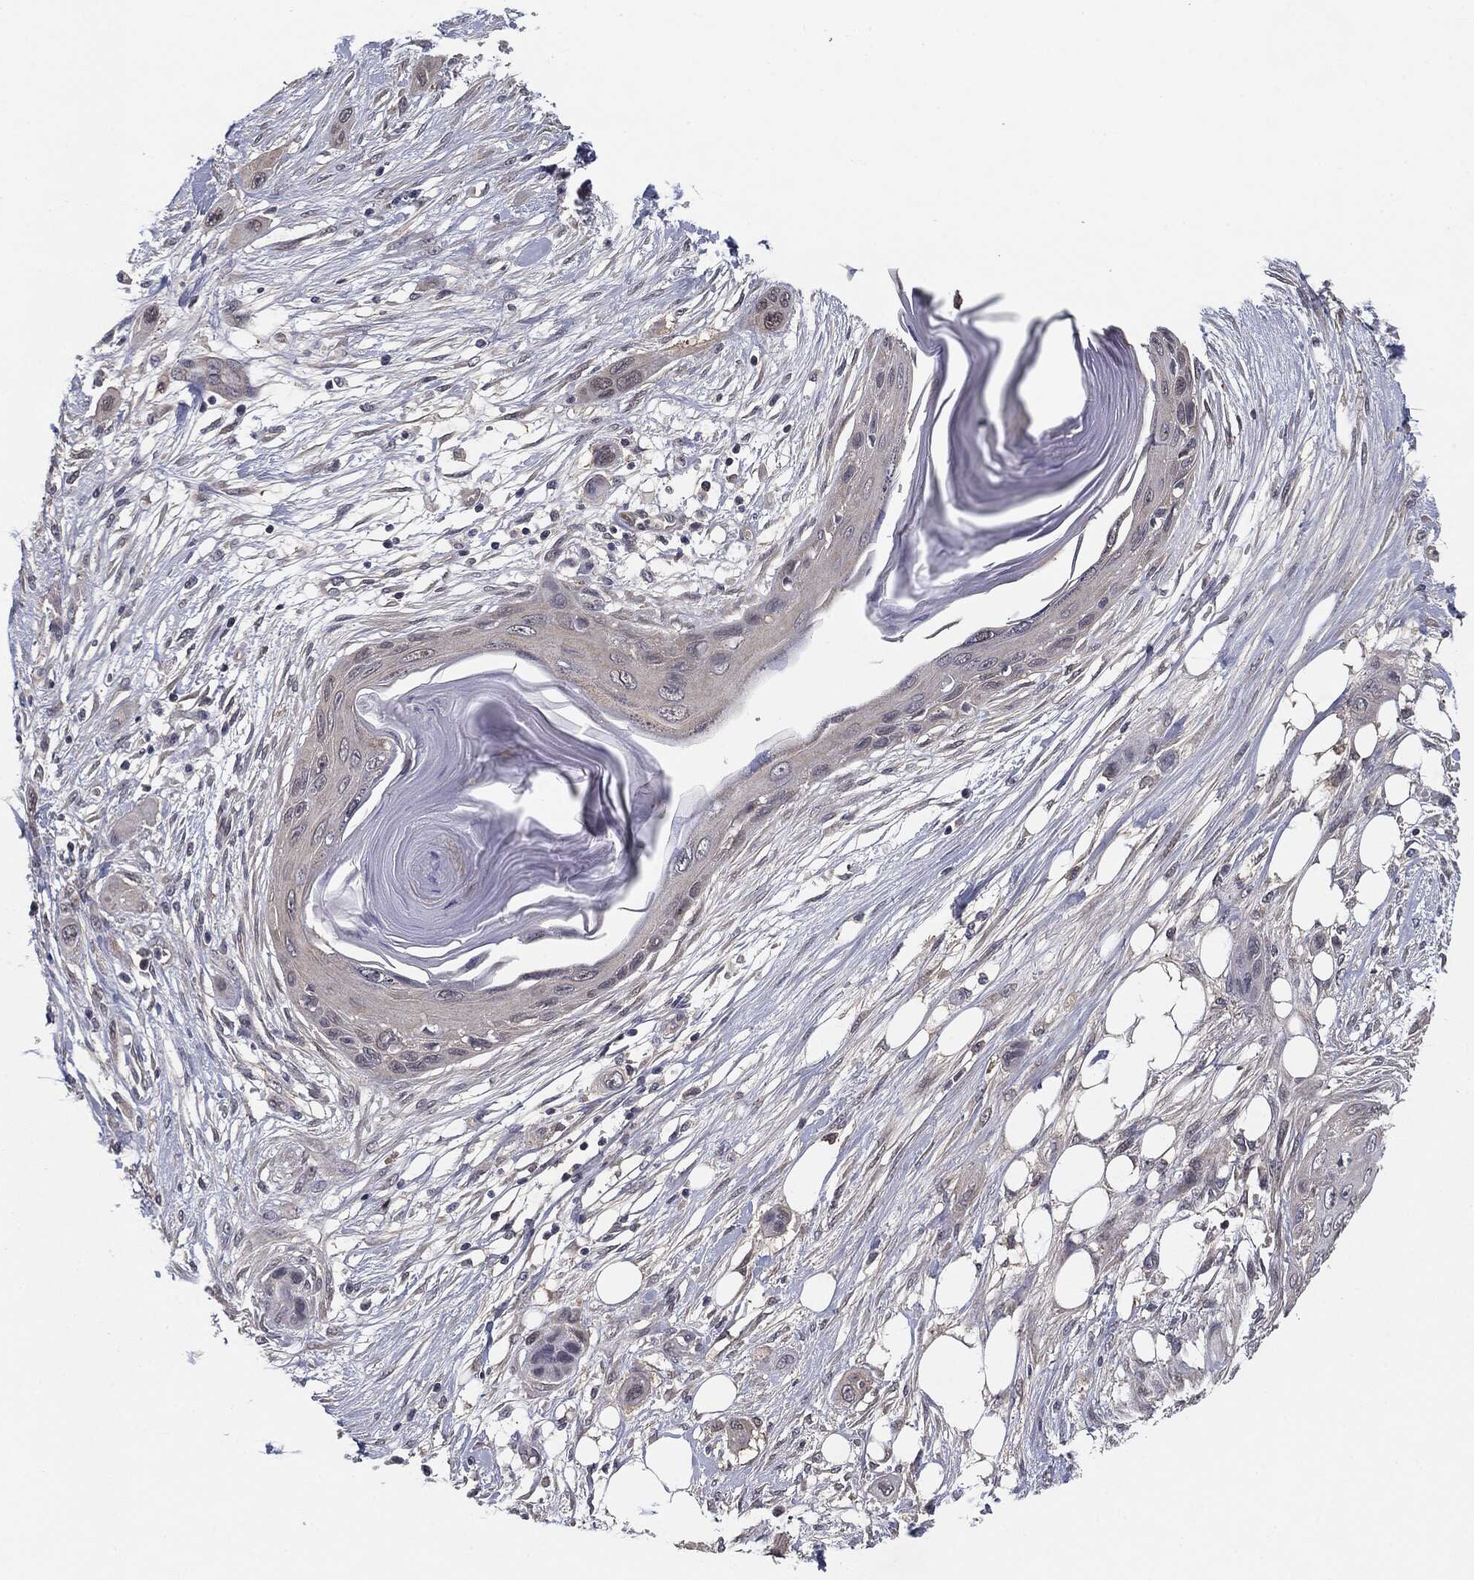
{"staining": {"intensity": "negative", "quantity": "none", "location": "none"}, "tissue": "skin cancer", "cell_type": "Tumor cells", "image_type": "cancer", "snomed": [{"axis": "morphology", "description": "Squamous cell carcinoma, NOS"}, {"axis": "topography", "description": "Skin"}], "caption": "Immunohistochemistry image of neoplastic tissue: skin cancer stained with DAB shows no significant protein positivity in tumor cells. (DAB IHC visualized using brightfield microscopy, high magnification).", "gene": "KRT7", "patient": {"sex": "male", "age": 79}}